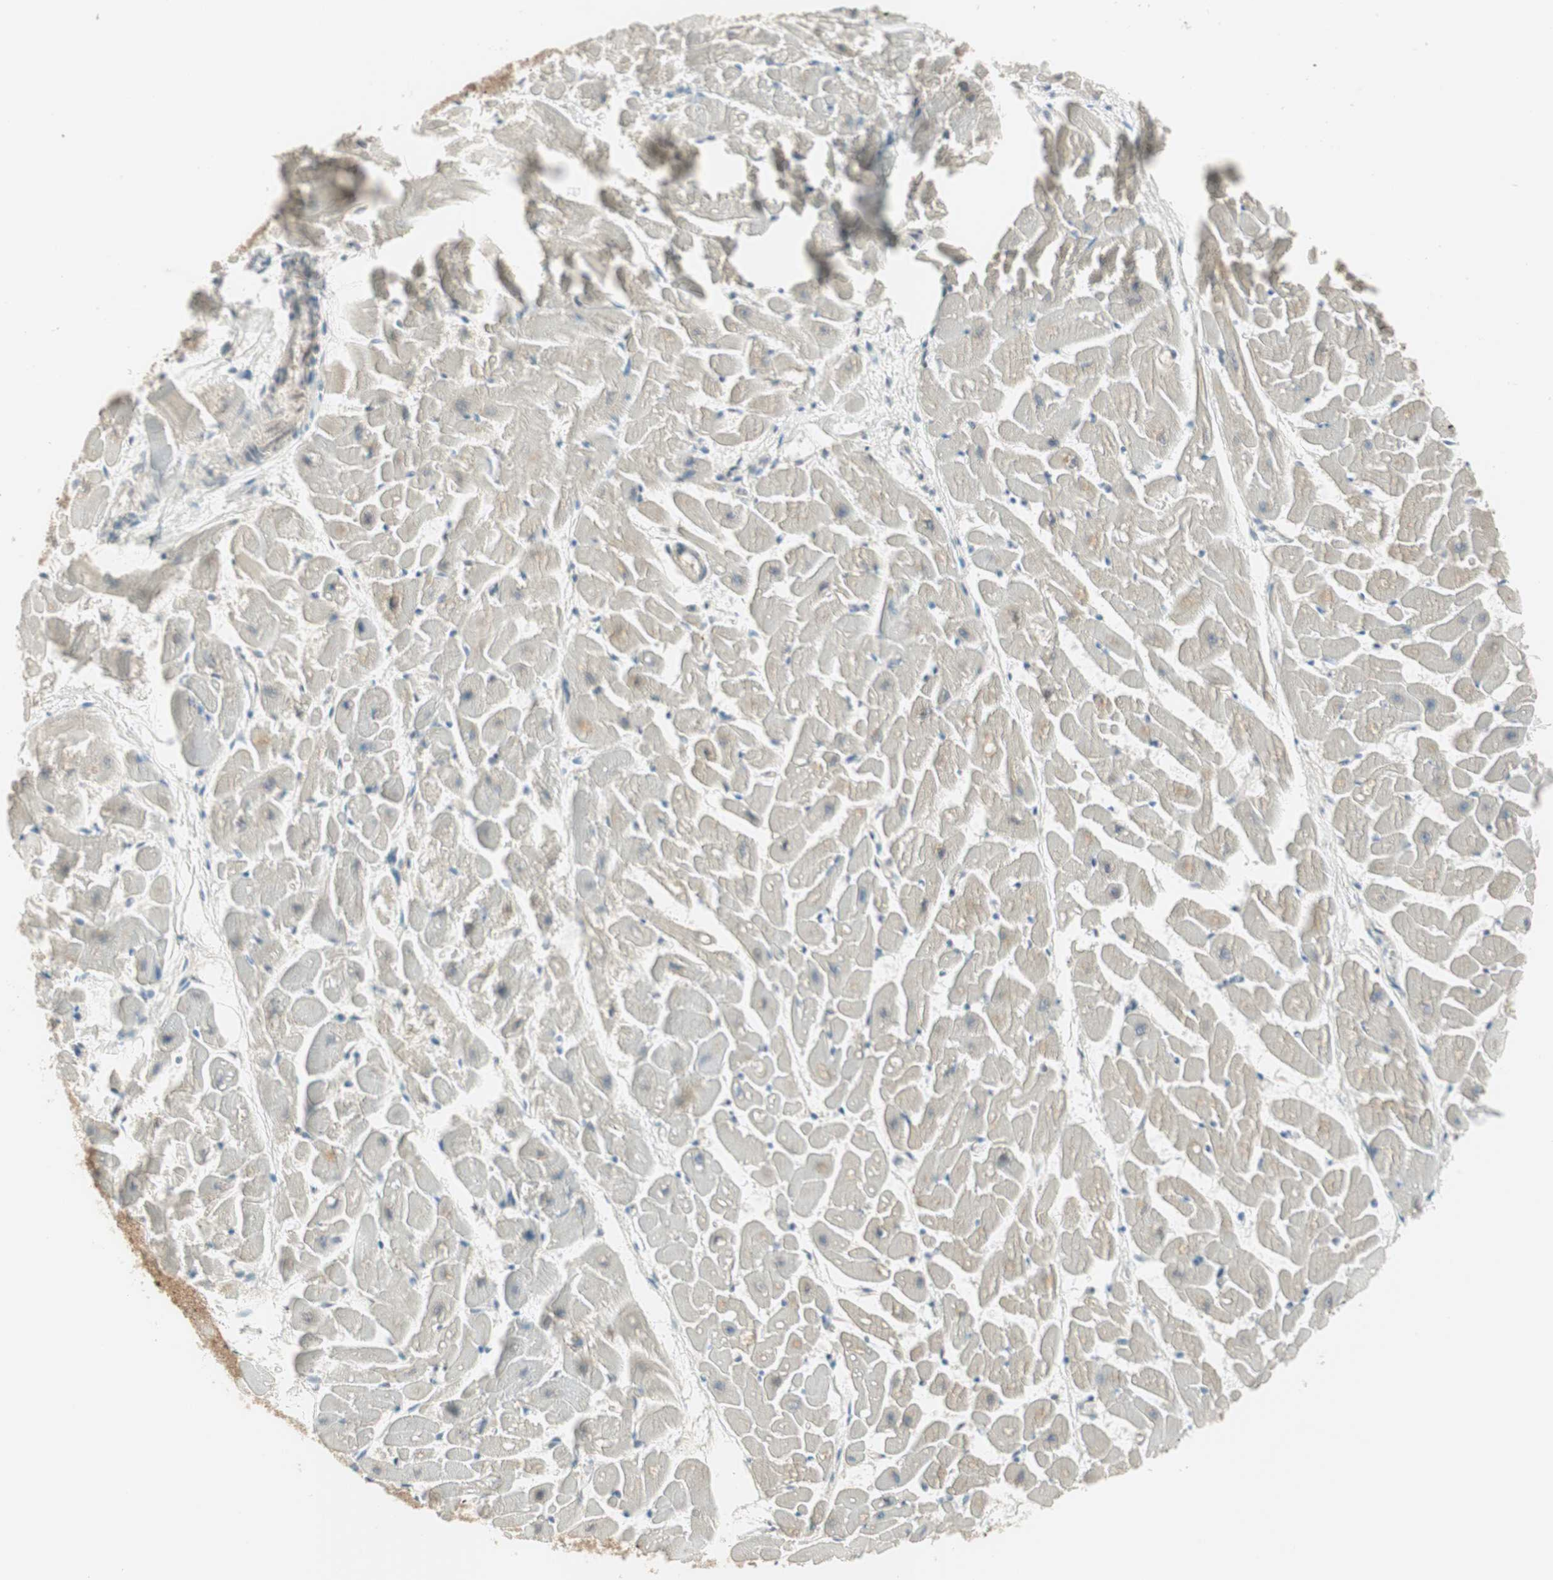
{"staining": {"intensity": "weak", "quantity": "<25%", "location": "cytoplasmic/membranous,nuclear"}, "tissue": "heart muscle", "cell_type": "Cardiomyocytes", "image_type": "normal", "snomed": [{"axis": "morphology", "description": "Normal tissue, NOS"}, {"axis": "topography", "description": "Heart"}], "caption": "Immunohistochemical staining of benign heart muscle displays no significant expression in cardiomyocytes.", "gene": "IPO5", "patient": {"sex": "female", "age": 19}}